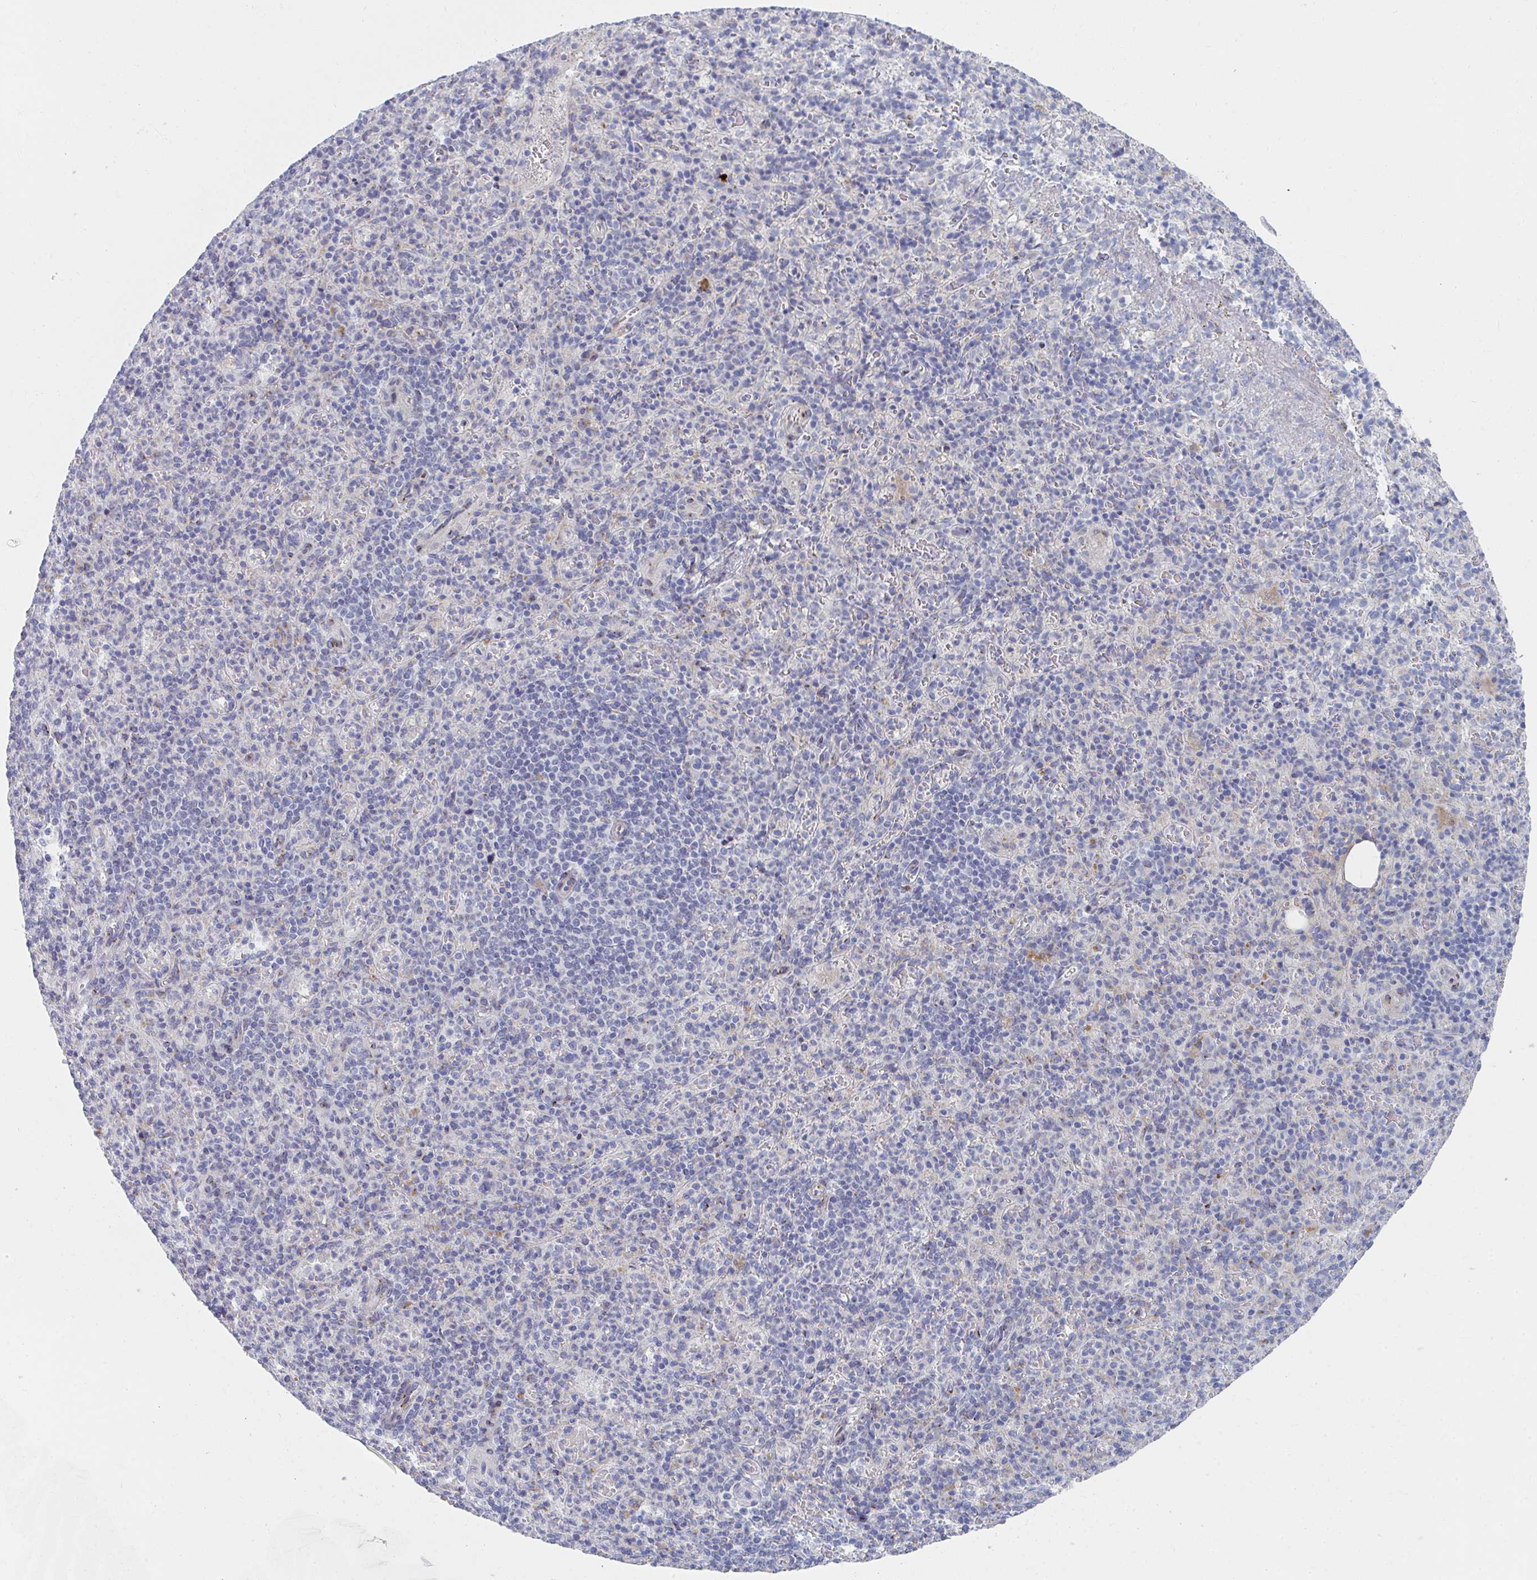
{"staining": {"intensity": "negative", "quantity": "none", "location": "none"}, "tissue": "spleen", "cell_type": "Cells in red pulp", "image_type": "normal", "snomed": [{"axis": "morphology", "description": "Normal tissue, NOS"}, {"axis": "topography", "description": "Spleen"}], "caption": "A histopathology image of spleen stained for a protein shows no brown staining in cells in red pulp. (Brightfield microscopy of DAB immunohistochemistry at high magnification).", "gene": "PSMG1", "patient": {"sex": "female", "age": 74}}